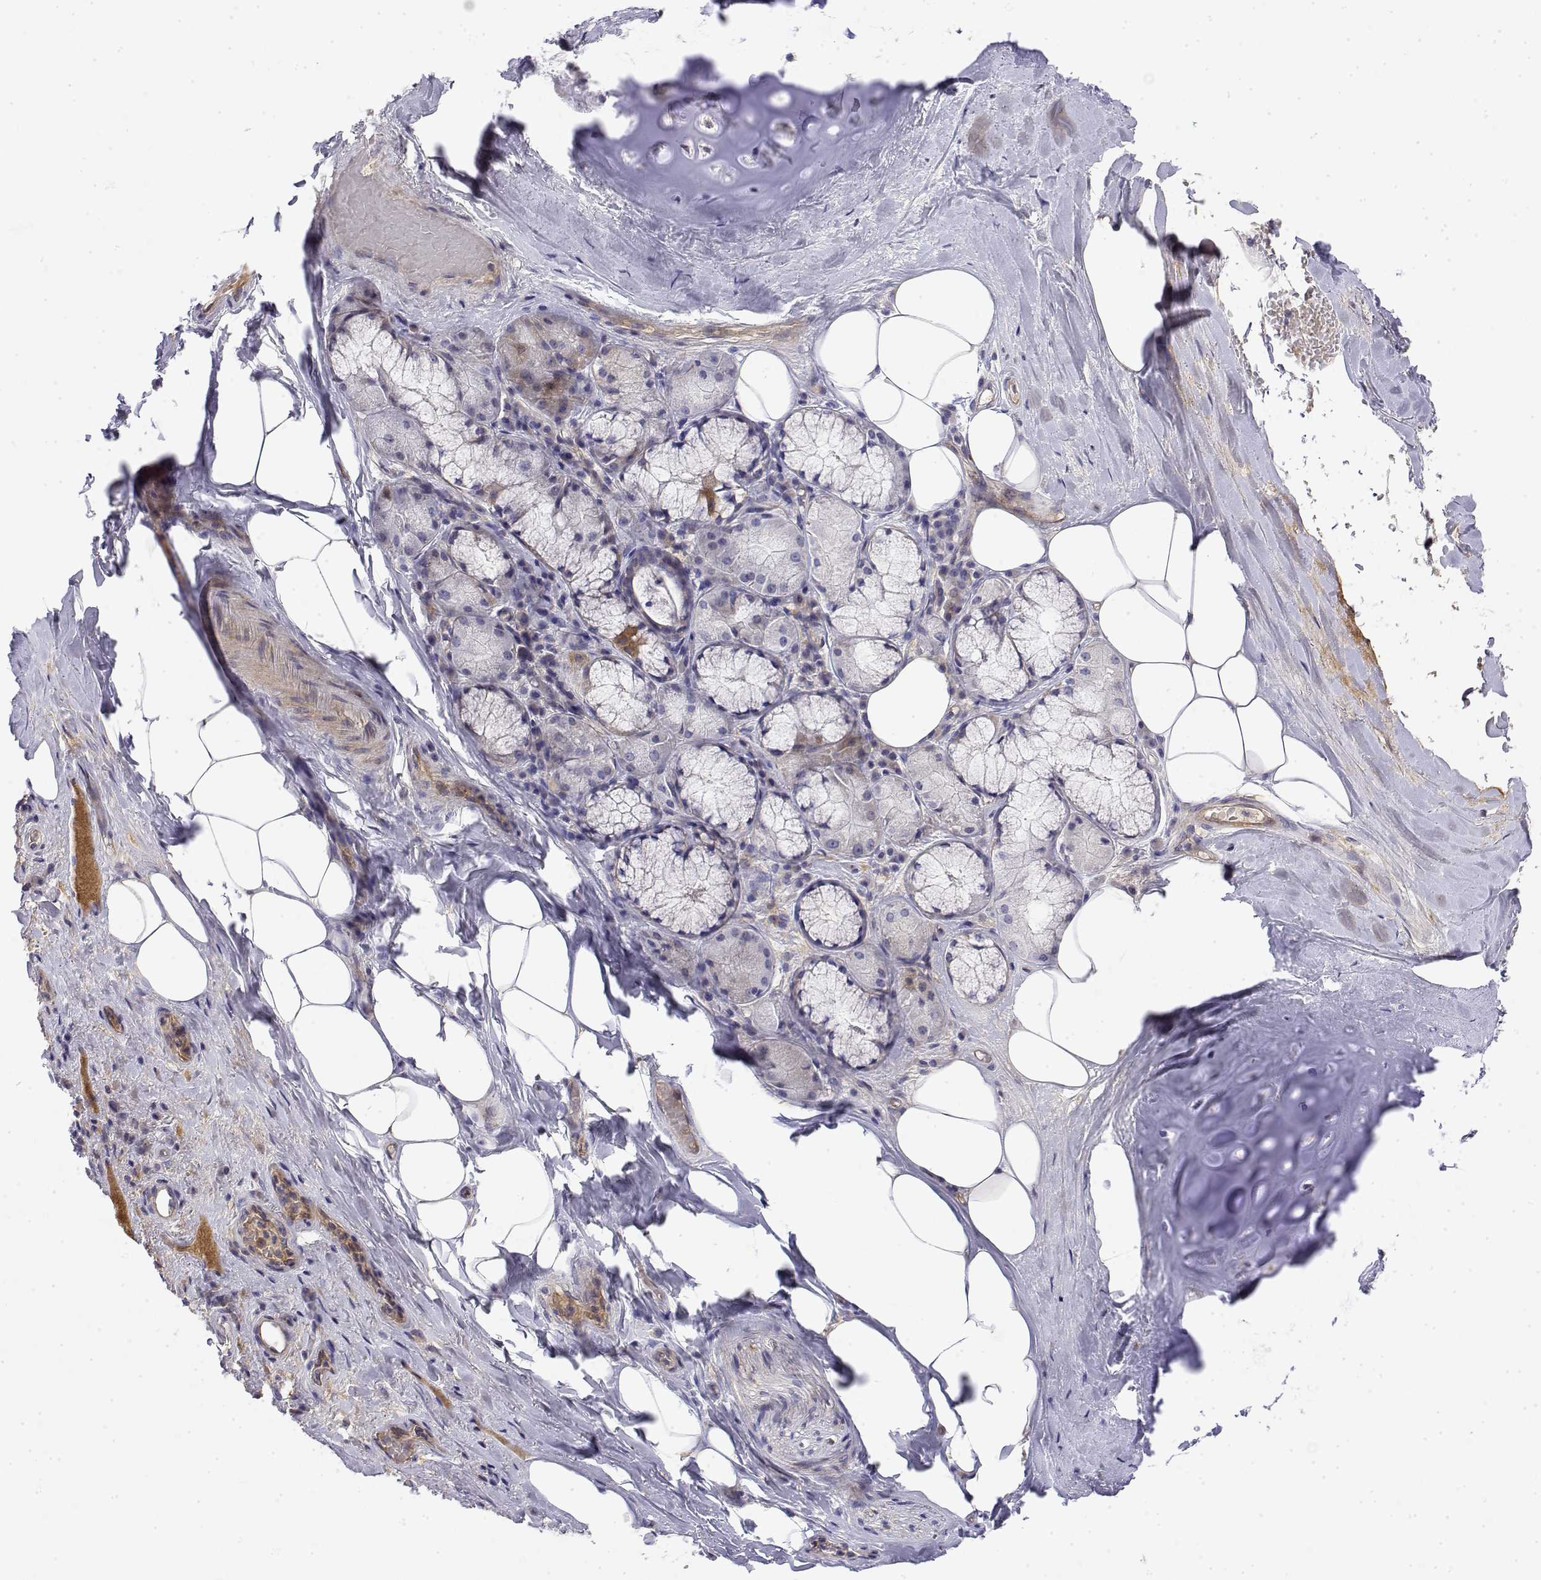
{"staining": {"intensity": "negative", "quantity": "none", "location": "none"}, "tissue": "adipose tissue", "cell_type": "Adipocytes", "image_type": "normal", "snomed": [{"axis": "morphology", "description": "Normal tissue, NOS"}, {"axis": "topography", "description": "Cartilage tissue"}, {"axis": "topography", "description": "Bronchus"}], "caption": "Immunohistochemistry image of normal adipose tissue: human adipose tissue stained with DAB displays no significant protein staining in adipocytes. (Brightfield microscopy of DAB immunohistochemistry at high magnification).", "gene": "GGACT", "patient": {"sex": "male", "age": 64}}